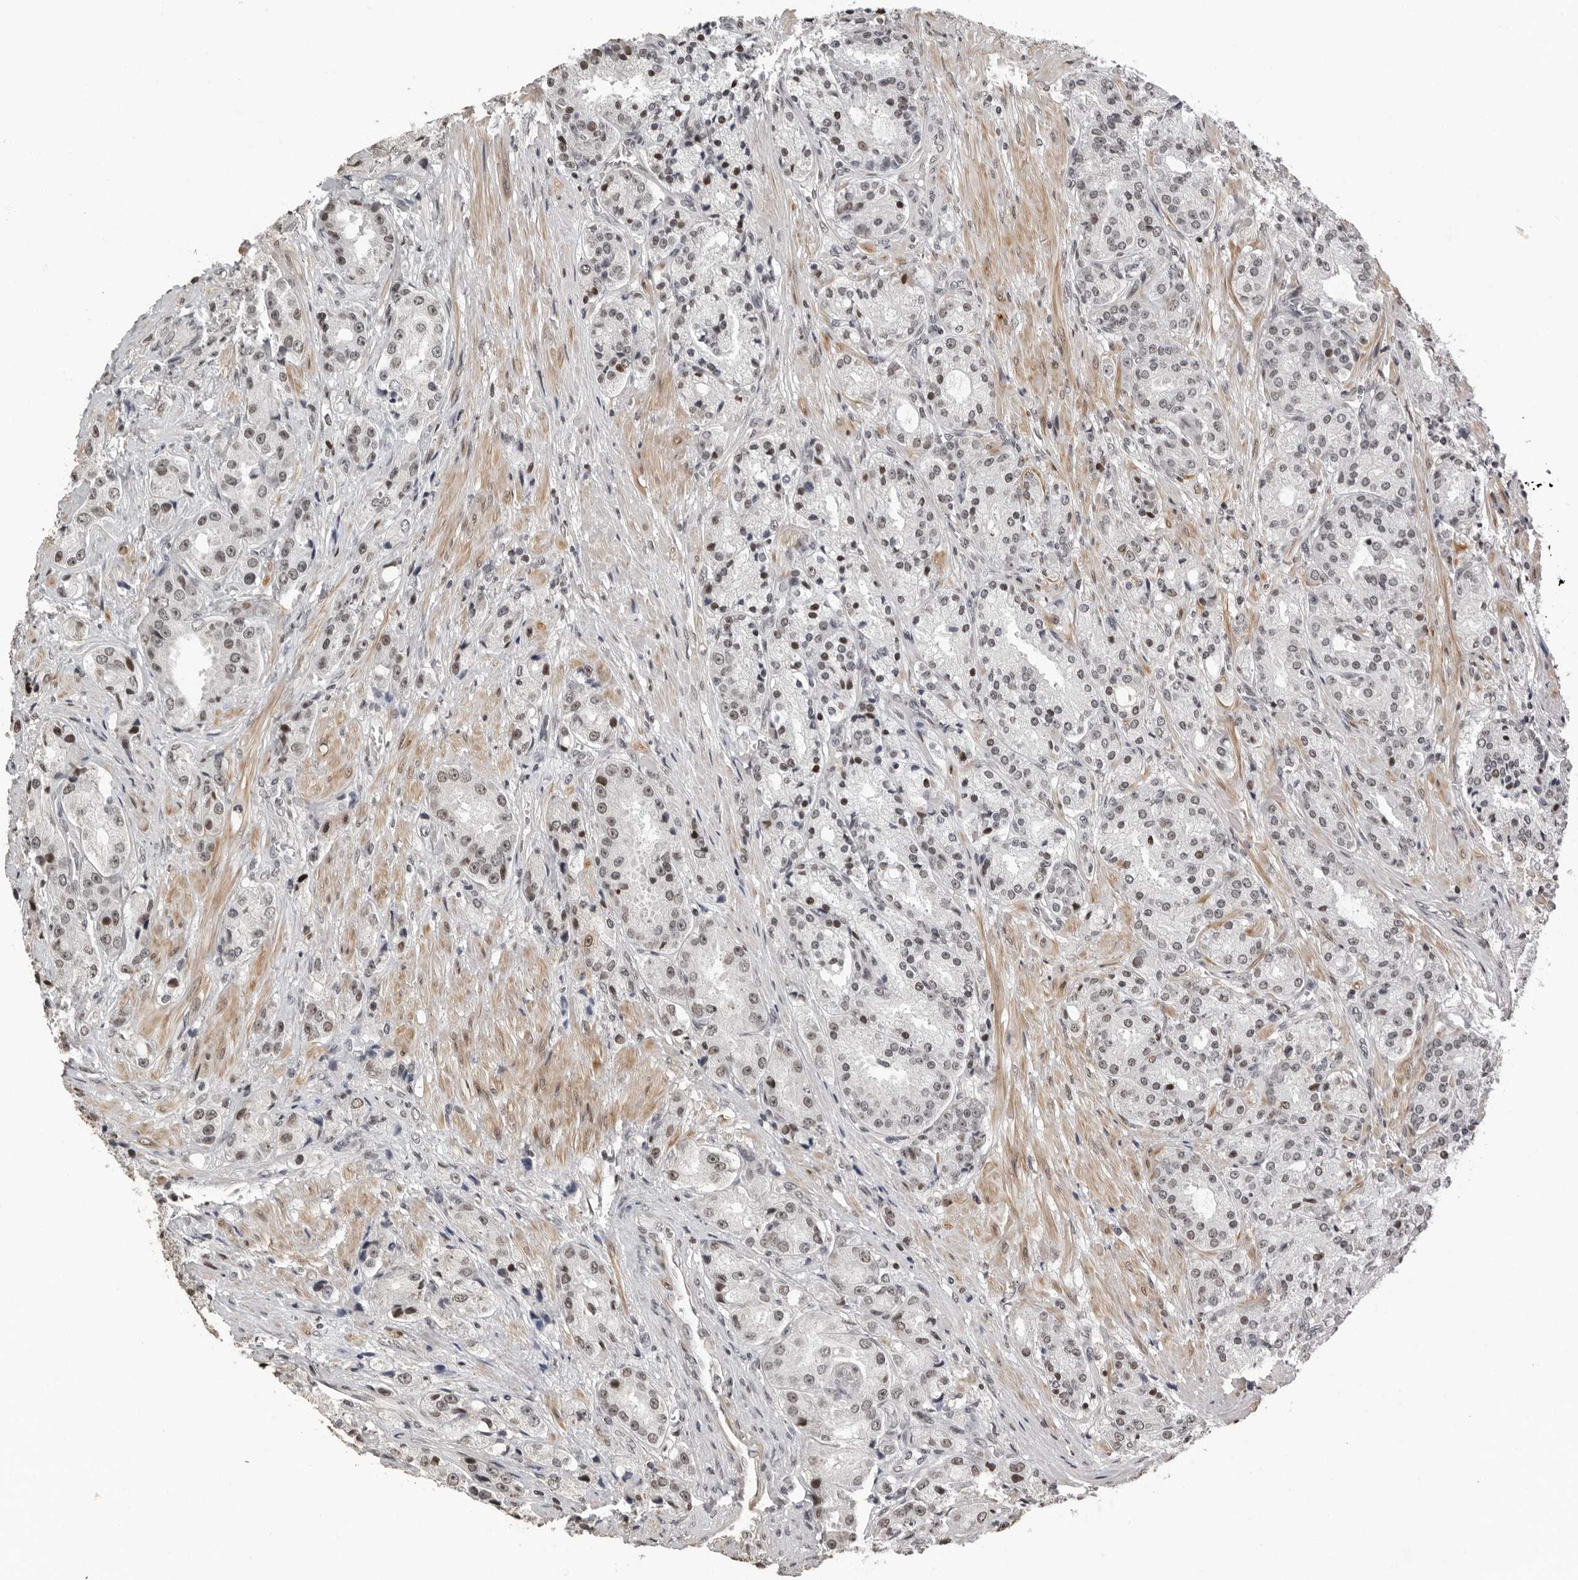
{"staining": {"intensity": "weak", "quantity": "25%-75%", "location": "nuclear"}, "tissue": "prostate cancer", "cell_type": "Tumor cells", "image_type": "cancer", "snomed": [{"axis": "morphology", "description": "Adenocarcinoma, High grade"}, {"axis": "topography", "description": "Prostate"}], "caption": "Human prostate cancer (high-grade adenocarcinoma) stained with a brown dye displays weak nuclear positive expression in about 25%-75% of tumor cells.", "gene": "ORC1", "patient": {"sex": "male", "age": 60}}